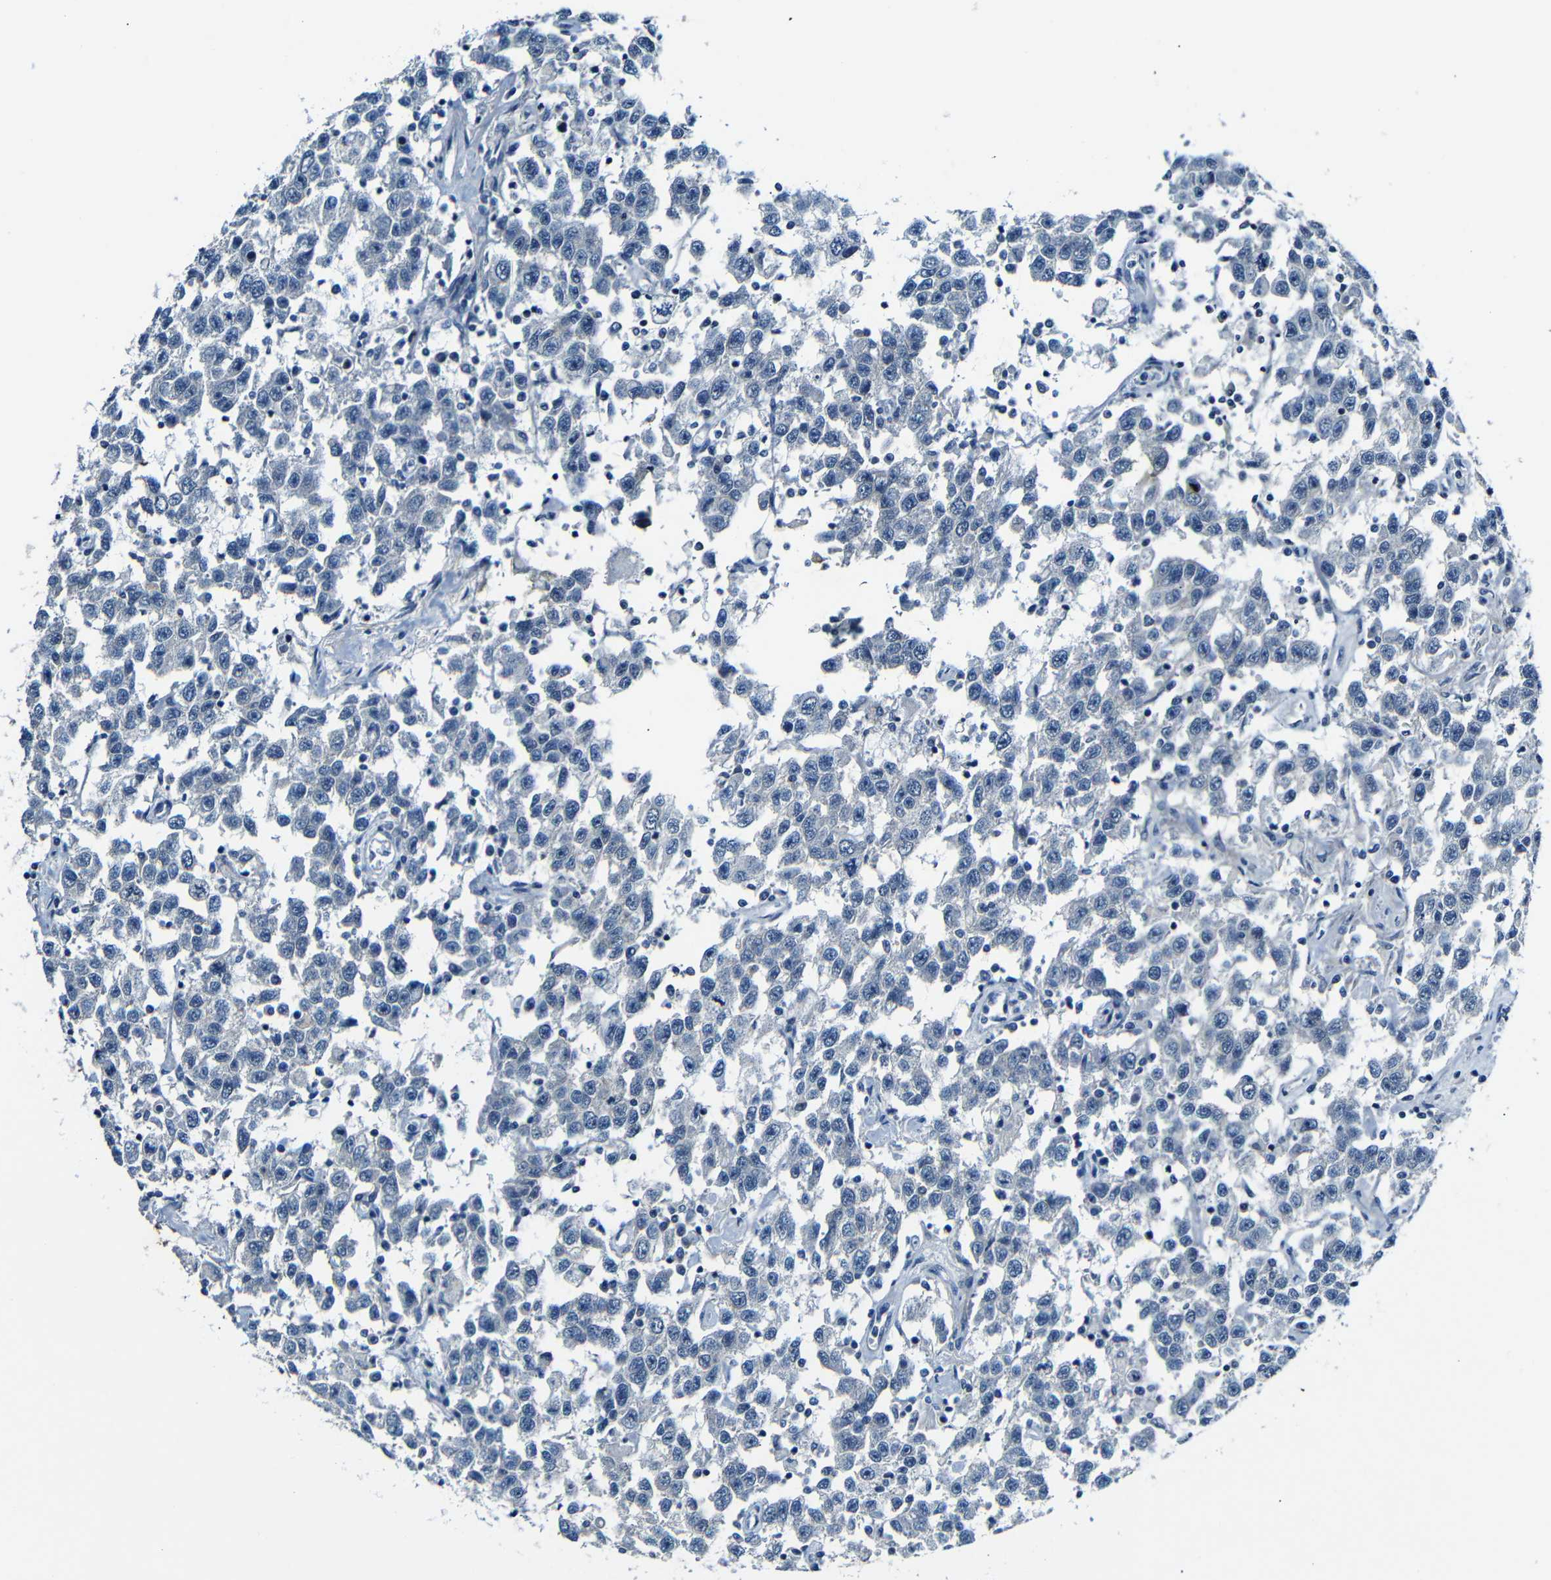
{"staining": {"intensity": "negative", "quantity": "none", "location": "none"}, "tissue": "testis cancer", "cell_type": "Tumor cells", "image_type": "cancer", "snomed": [{"axis": "morphology", "description": "Seminoma, NOS"}, {"axis": "topography", "description": "Testis"}], "caption": "IHC photomicrograph of neoplastic tissue: testis seminoma stained with DAB demonstrates no significant protein positivity in tumor cells.", "gene": "ANK3", "patient": {"sex": "male", "age": 41}}